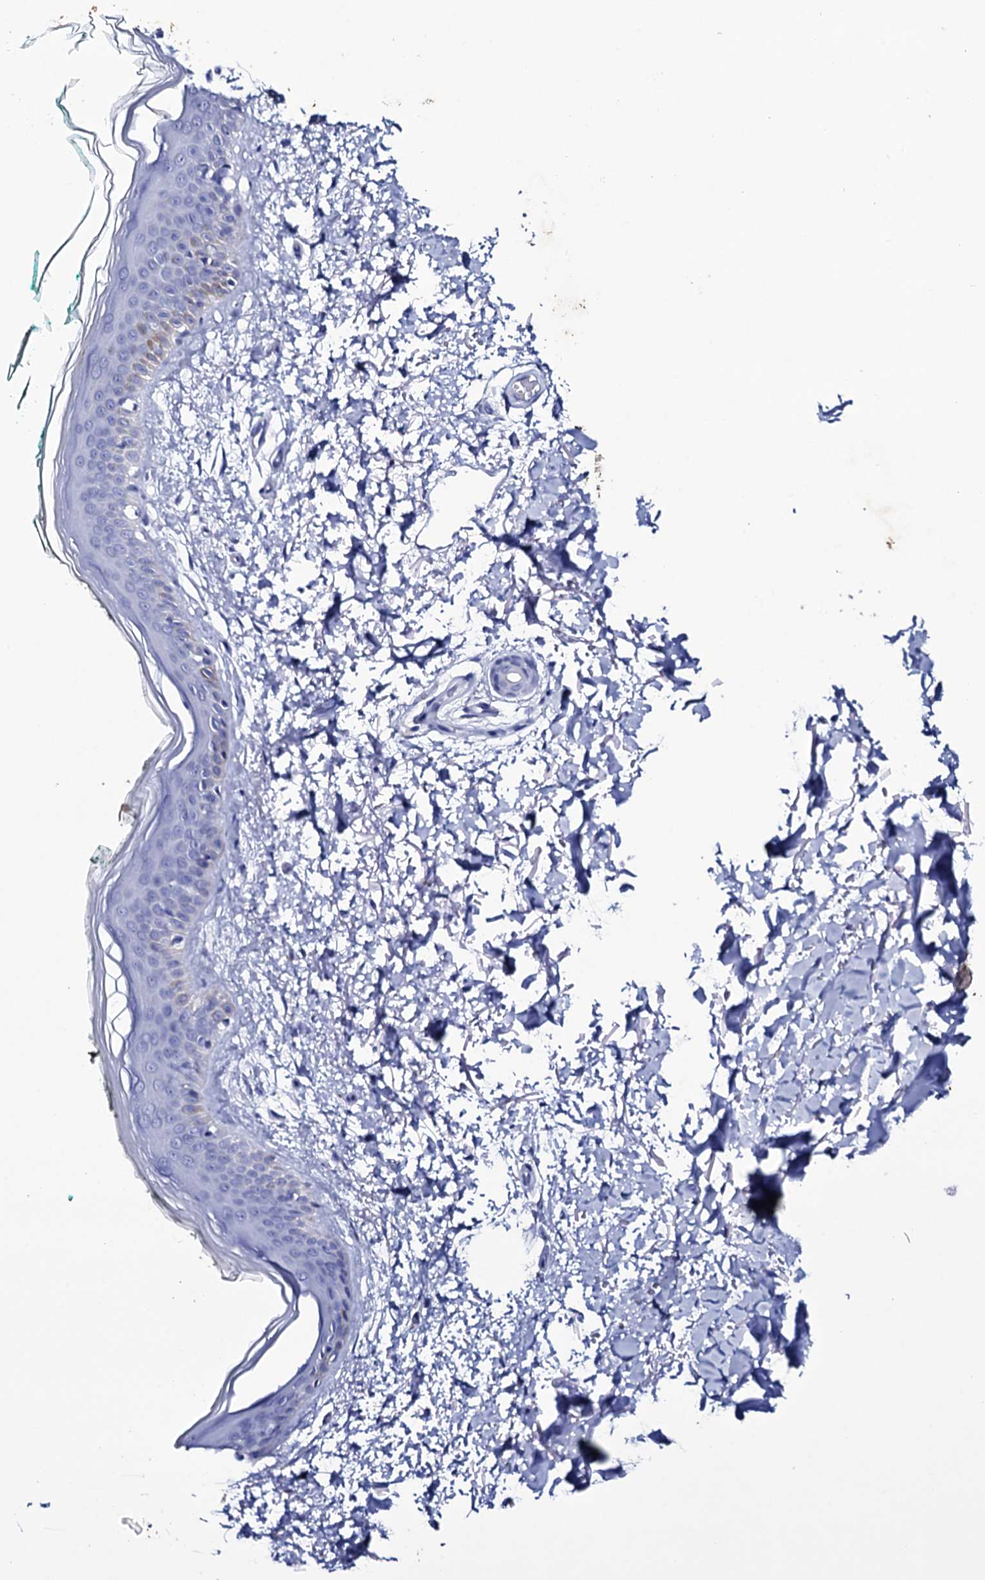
{"staining": {"intensity": "negative", "quantity": "none", "location": "none"}, "tissue": "skin", "cell_type": "Fibroblasts", "image_type": "normal", "snomed": [{"axis": "morphology", "description": "Normal tissue, NOS"}, {"axis": "topography", "description": "Skin"}], "caption": "Fibroblasts show no significant expression in unremarkable skin. (DAB immunohistochemistry, high magnification).", "gene": "ITPRID2", "patient": {"sex": "male", "age": 62}}